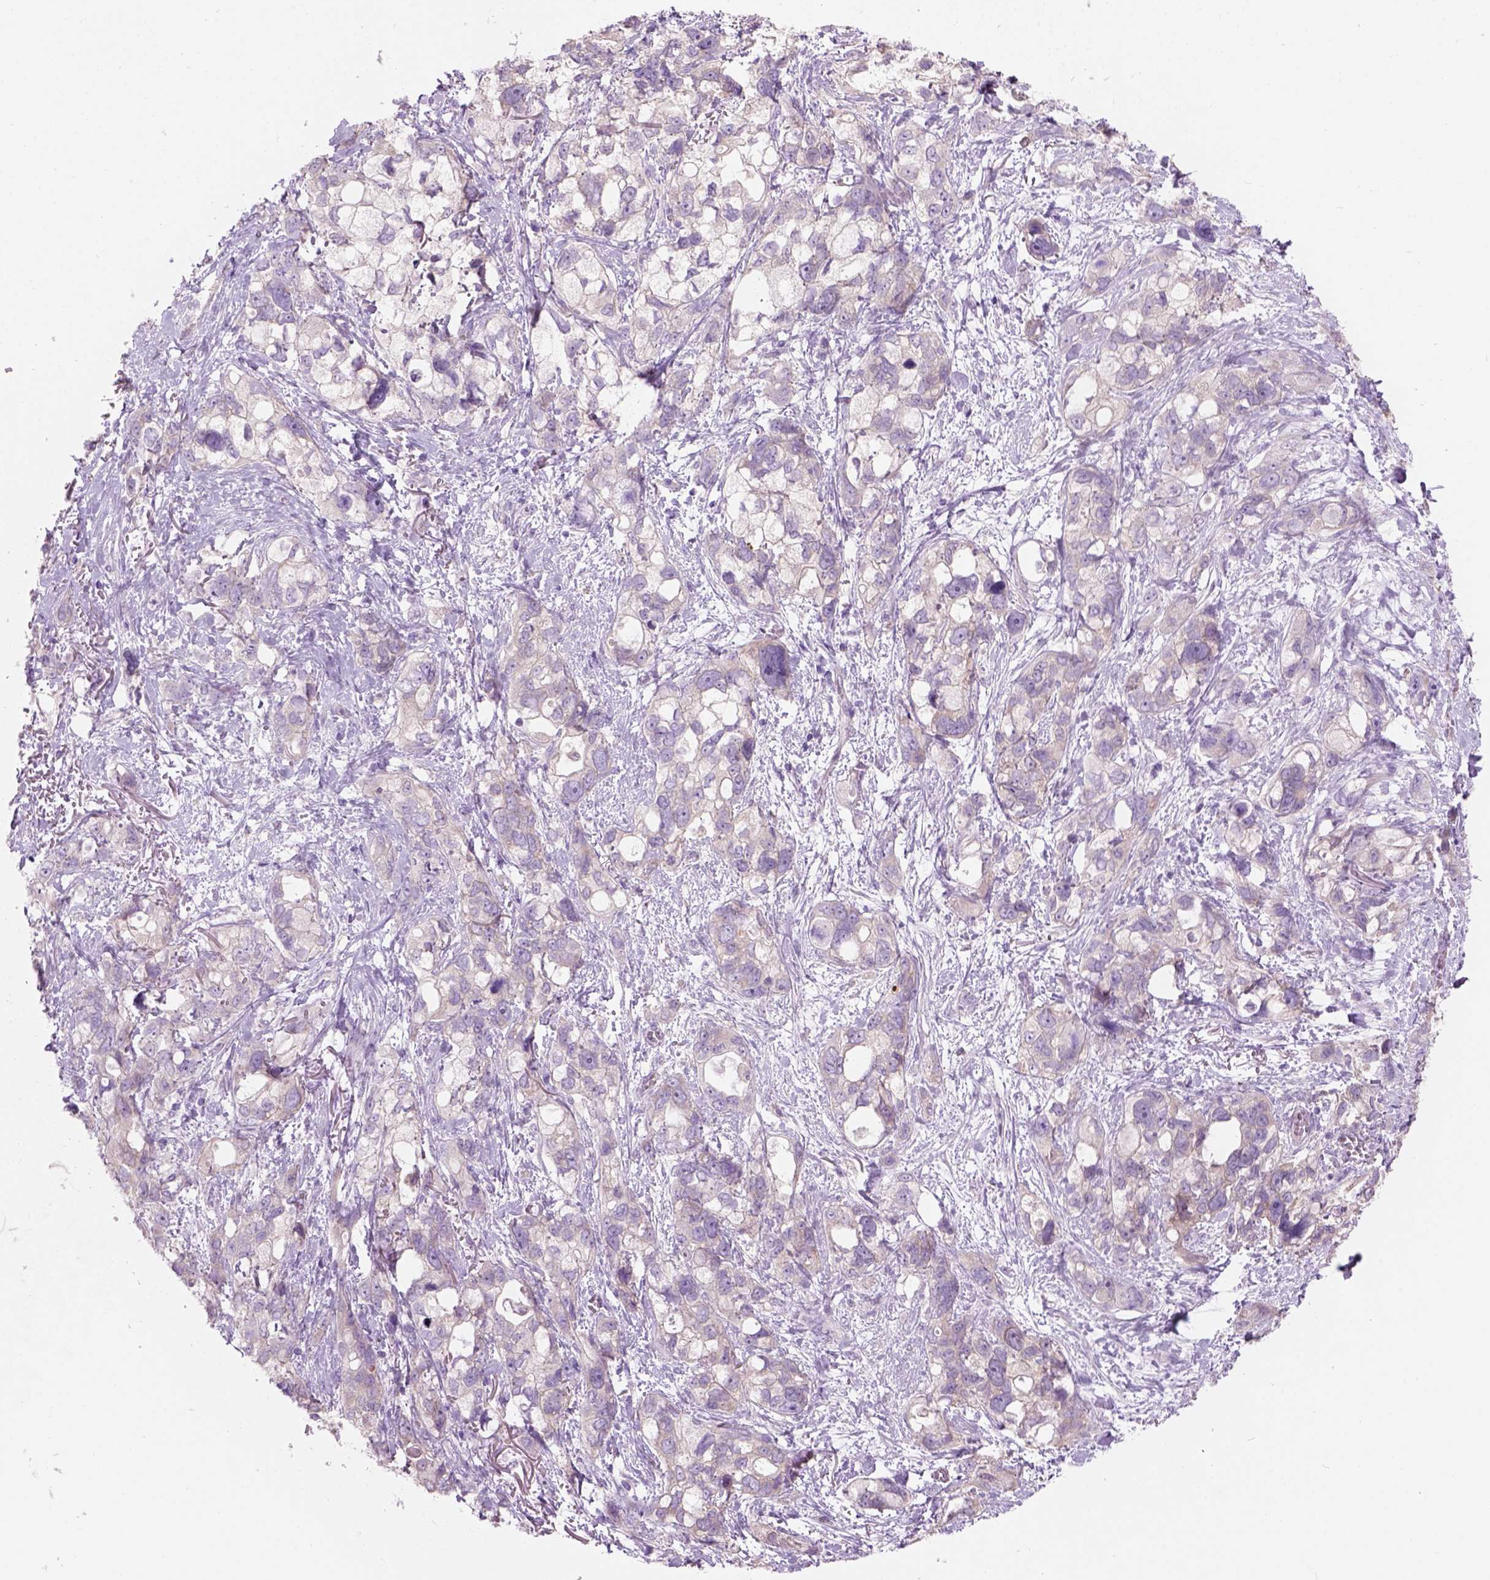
{"staining": {"intensity": "negative", "quantity": "none", "location": "none"}, "tissue": "stomach cancer", "cell_type": "Tumor cells", "image_type": "cancer", "snomed": [{"axis": "morphology", "description": "Adenocarcinoma, NOS"}, {"axis": "topography", "description": "Stomach, upper"}], "caption": "The IHC photomicrograph has no significant expression in tumor cells of stomach adenocarcinoma tissue.", "gene": "CD84", "patient": {"sex": "female", "age": 81}}